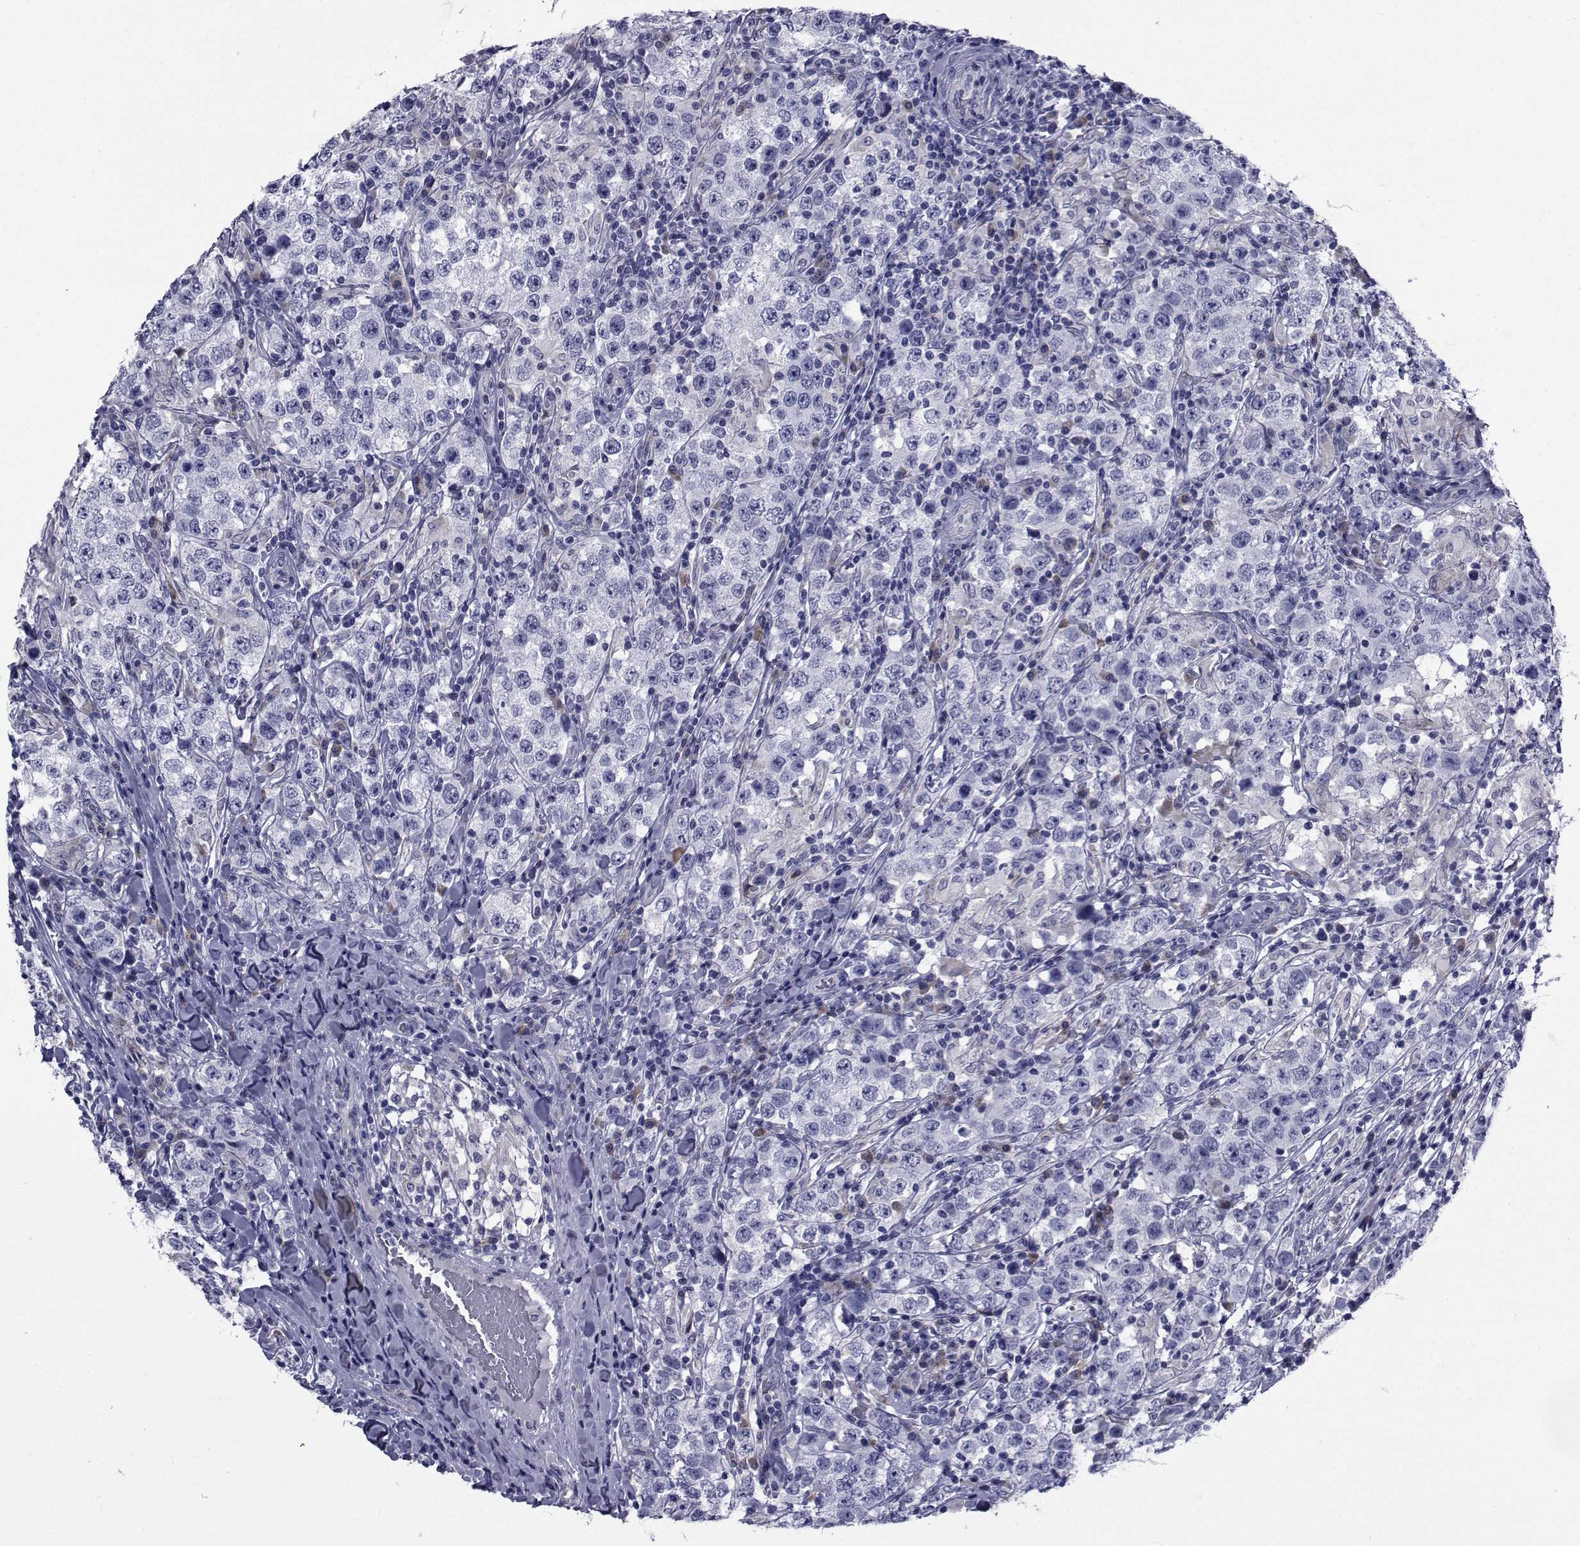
{"staining": {"intensity": "negative", "quantity": "none", "location": "none"}, "tissue": "testis cancer", "cell_type": "Tumor cells", "image_type": "cancer", "snomed": [{"axis": "morphology", "description": "Seminoma, NOS"}, {"axis": "morphology", "description": "Carcinoma, Embryonal, NOS"}, {"axis": "topography", "description": "Testis"}], "caption": "Histopathology image shows no protein expression in tumor cells of testis cancer (seminoma) tissue. (DAB immunohistochemistry (IHC) with hematoxylin counter stain).", "gene": "ROPN1", "patient": {"sex": "male", "age": 41}}